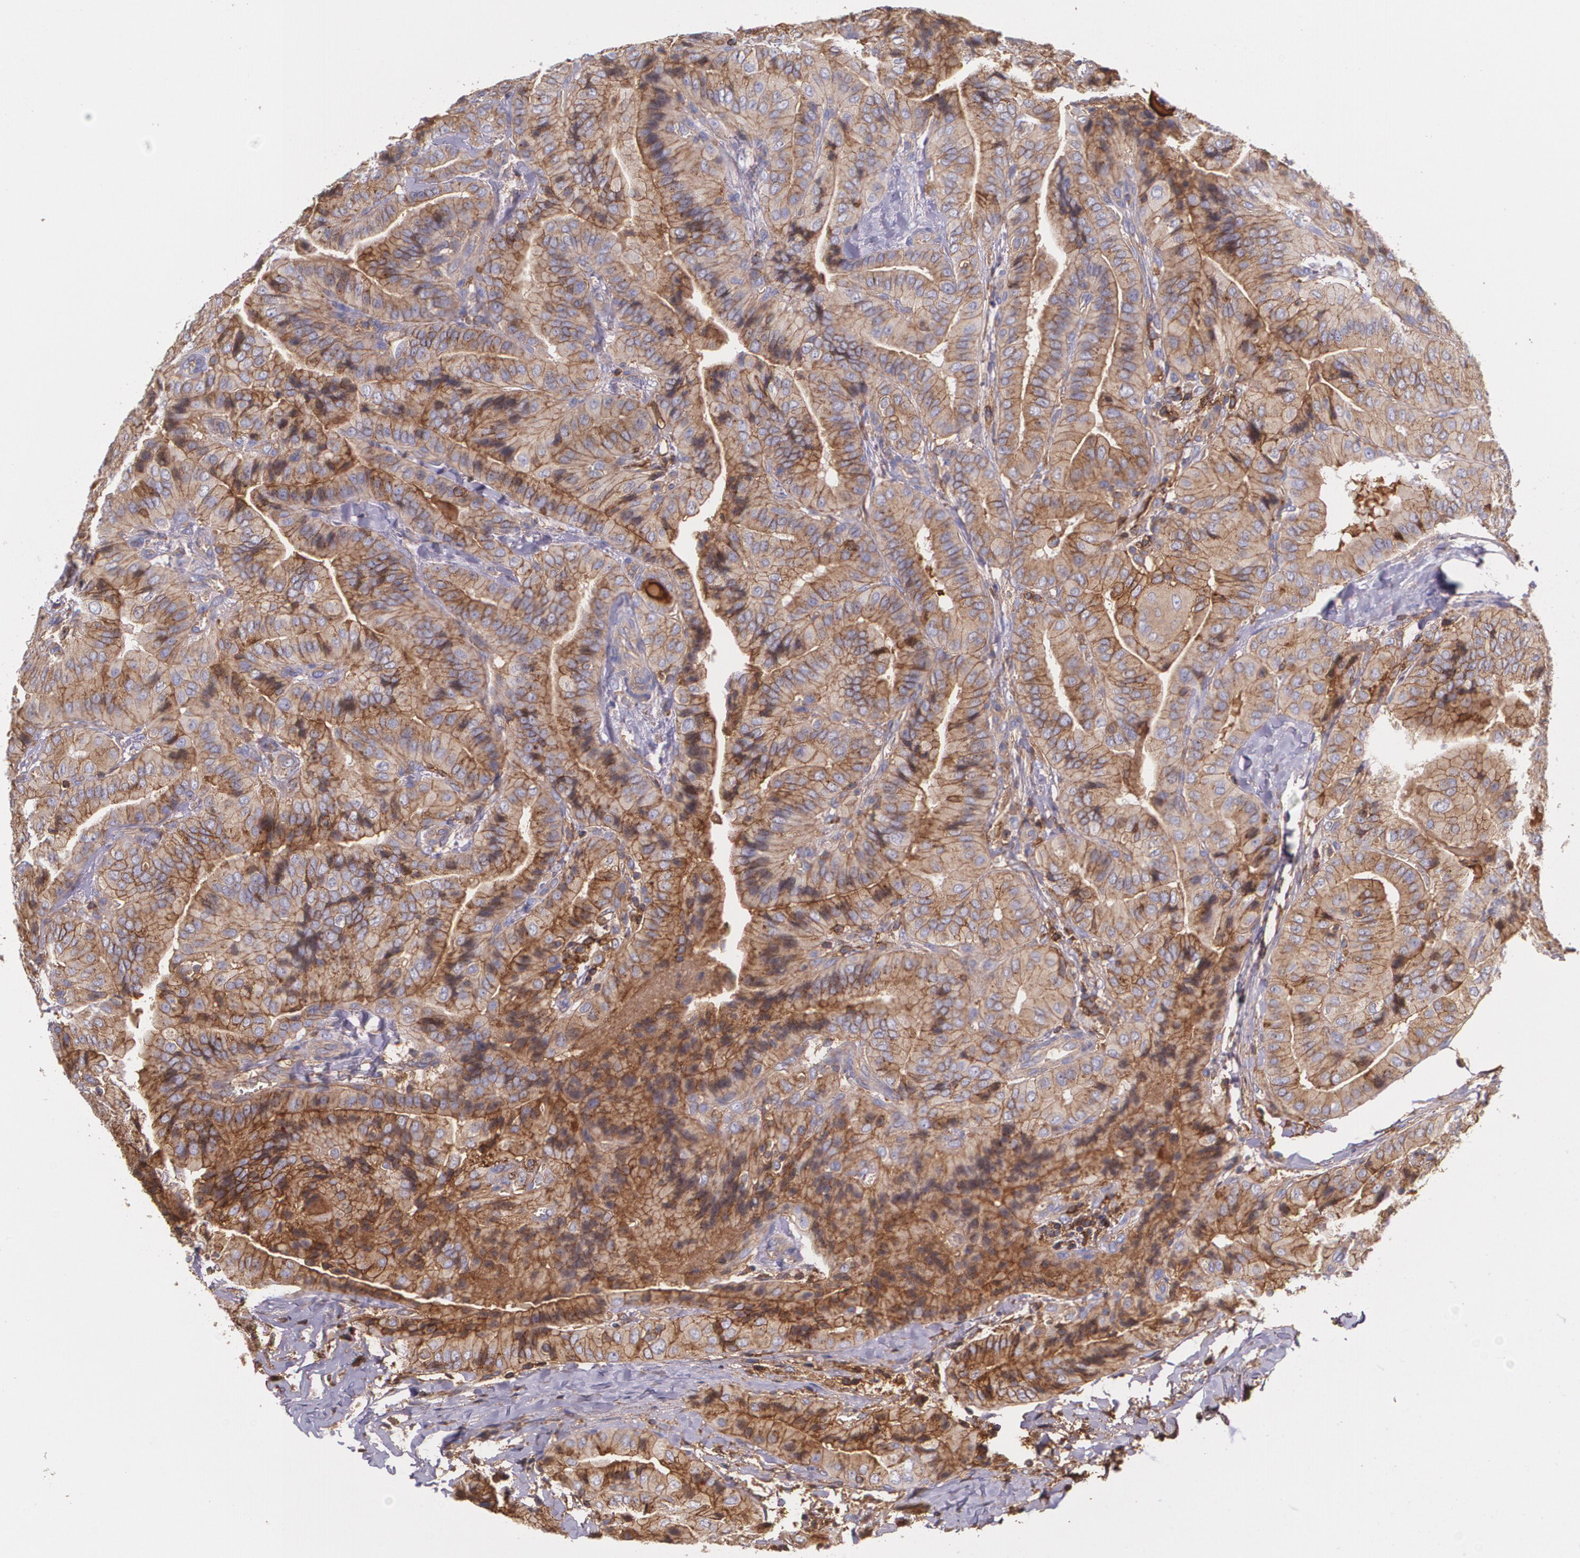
{"staining": {"intensity": "moderate", "quantity": ">75%", "location": "cytoplasmic/membranous"}, "tissue": "thyroid cancer", "cell_type": "Tumor cells", "image_type": "cancer", "snomed": [{"axis": "morphology", "description": "Papillary adenocarcinoma, NOS"}, {"axis": "topography", "description": "Thyroid gland"}], "caption": "IHC staining of thyroid cancer, which reveals medium levels of moderate cytoplasmic/membranous staining in about >75% of tumor cells indicating moderate cytoplasmic/membranous protein staining. The staining was performed using DAB (brown) for protein detection and nuclei were counterstained in hematoxylin (blue).", "gene": "B2M", "patient": {"sex": "female", "age": 71}}